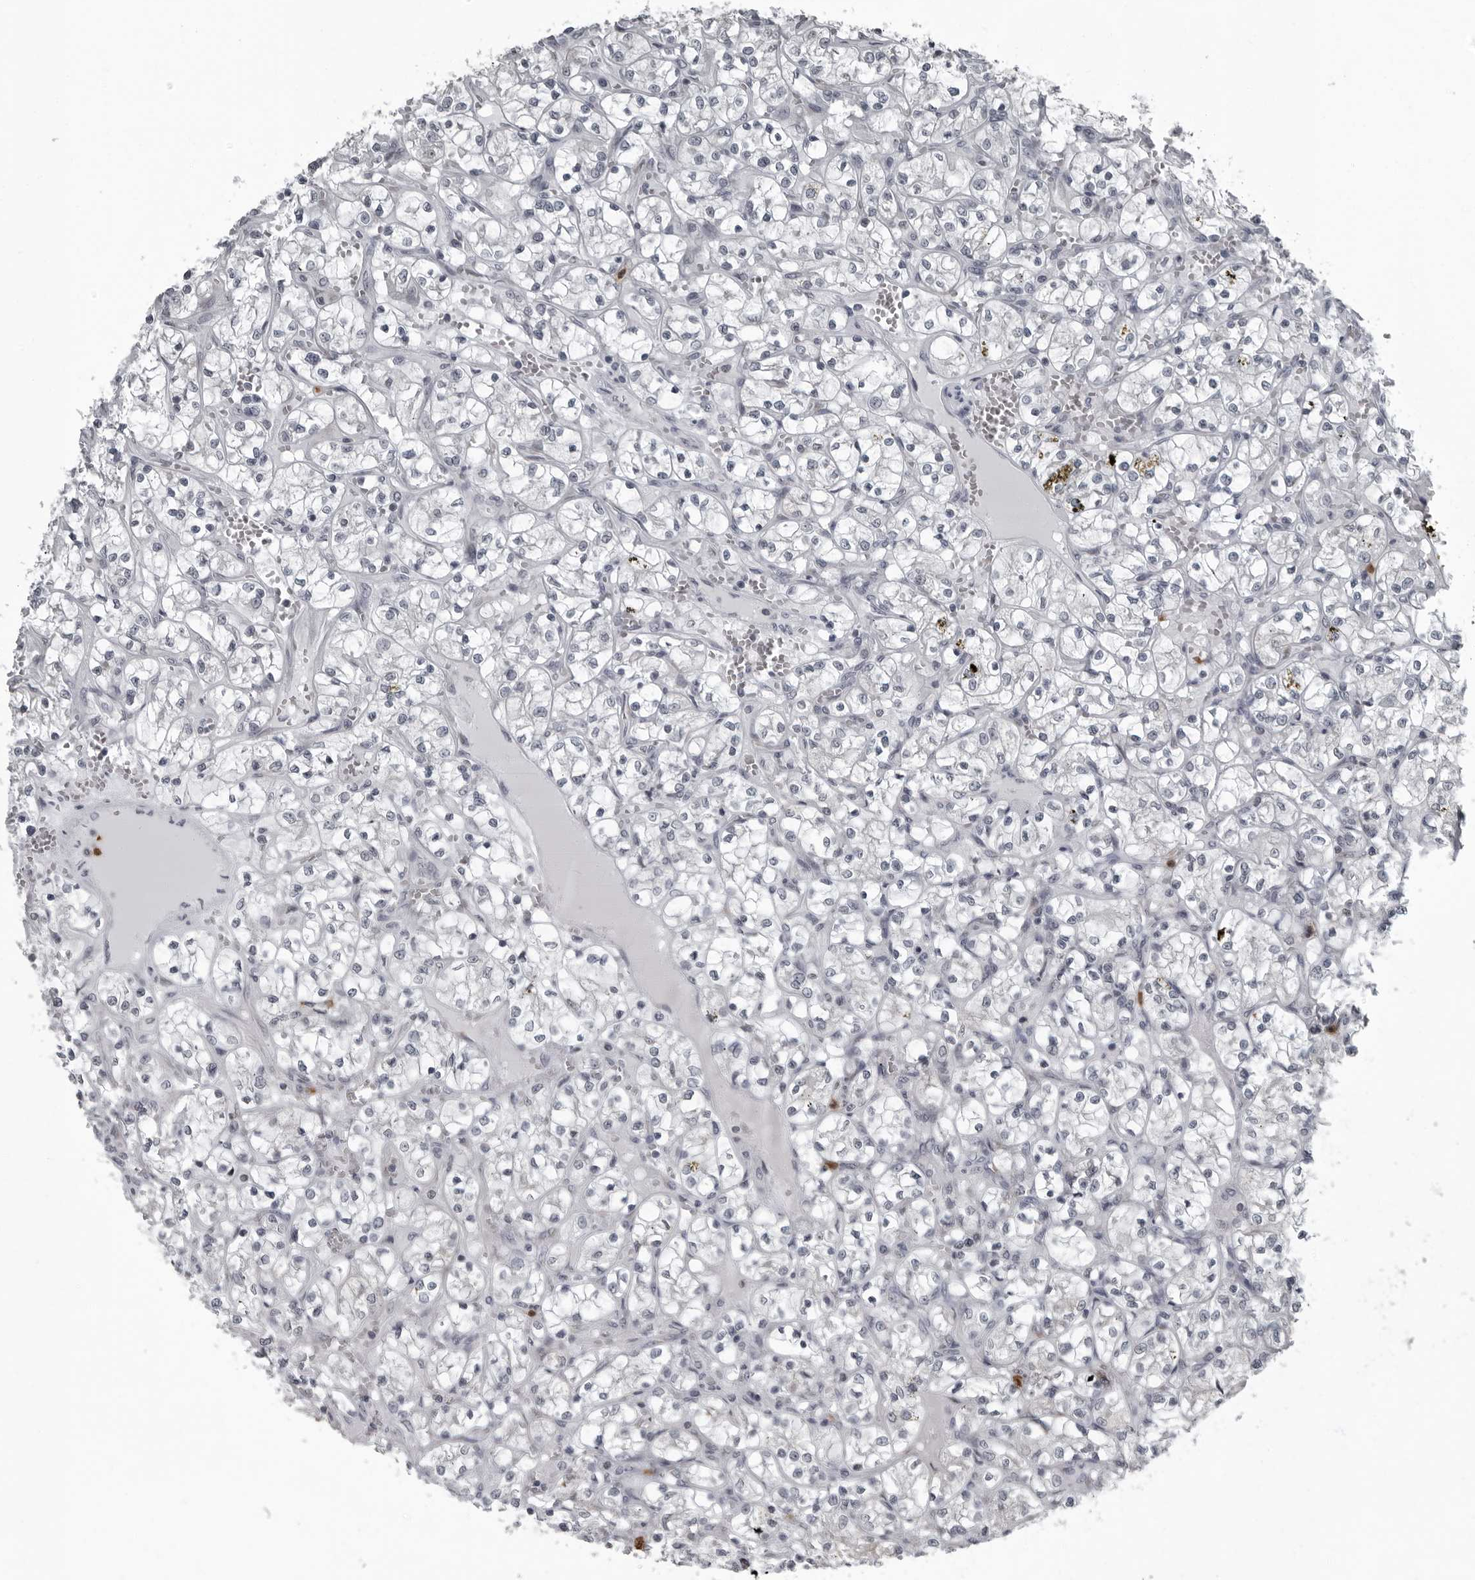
{"staining": {"intensity": "negative", "quantity": "none", "location": "none"}, "tissue": "renal cancer", "cell_type": "Tumor cells", "image_type": "cancer", "snomed": [{"axis": "morphology", "description": "Adenocarcinoma, NOS"}, {"axis": "topography", "description": "Kidney"}], "caption": "High magnification brightfield microscopy of renal cancer (adenocarcinoma) stained with DAB (3,3'-diaminobenzidine) (brown) and counterstained with hematoxylin (blue): tumor cells show no significant expression.", "gene": "RTCA", "patient": {"sex": "female", "age": 69}}